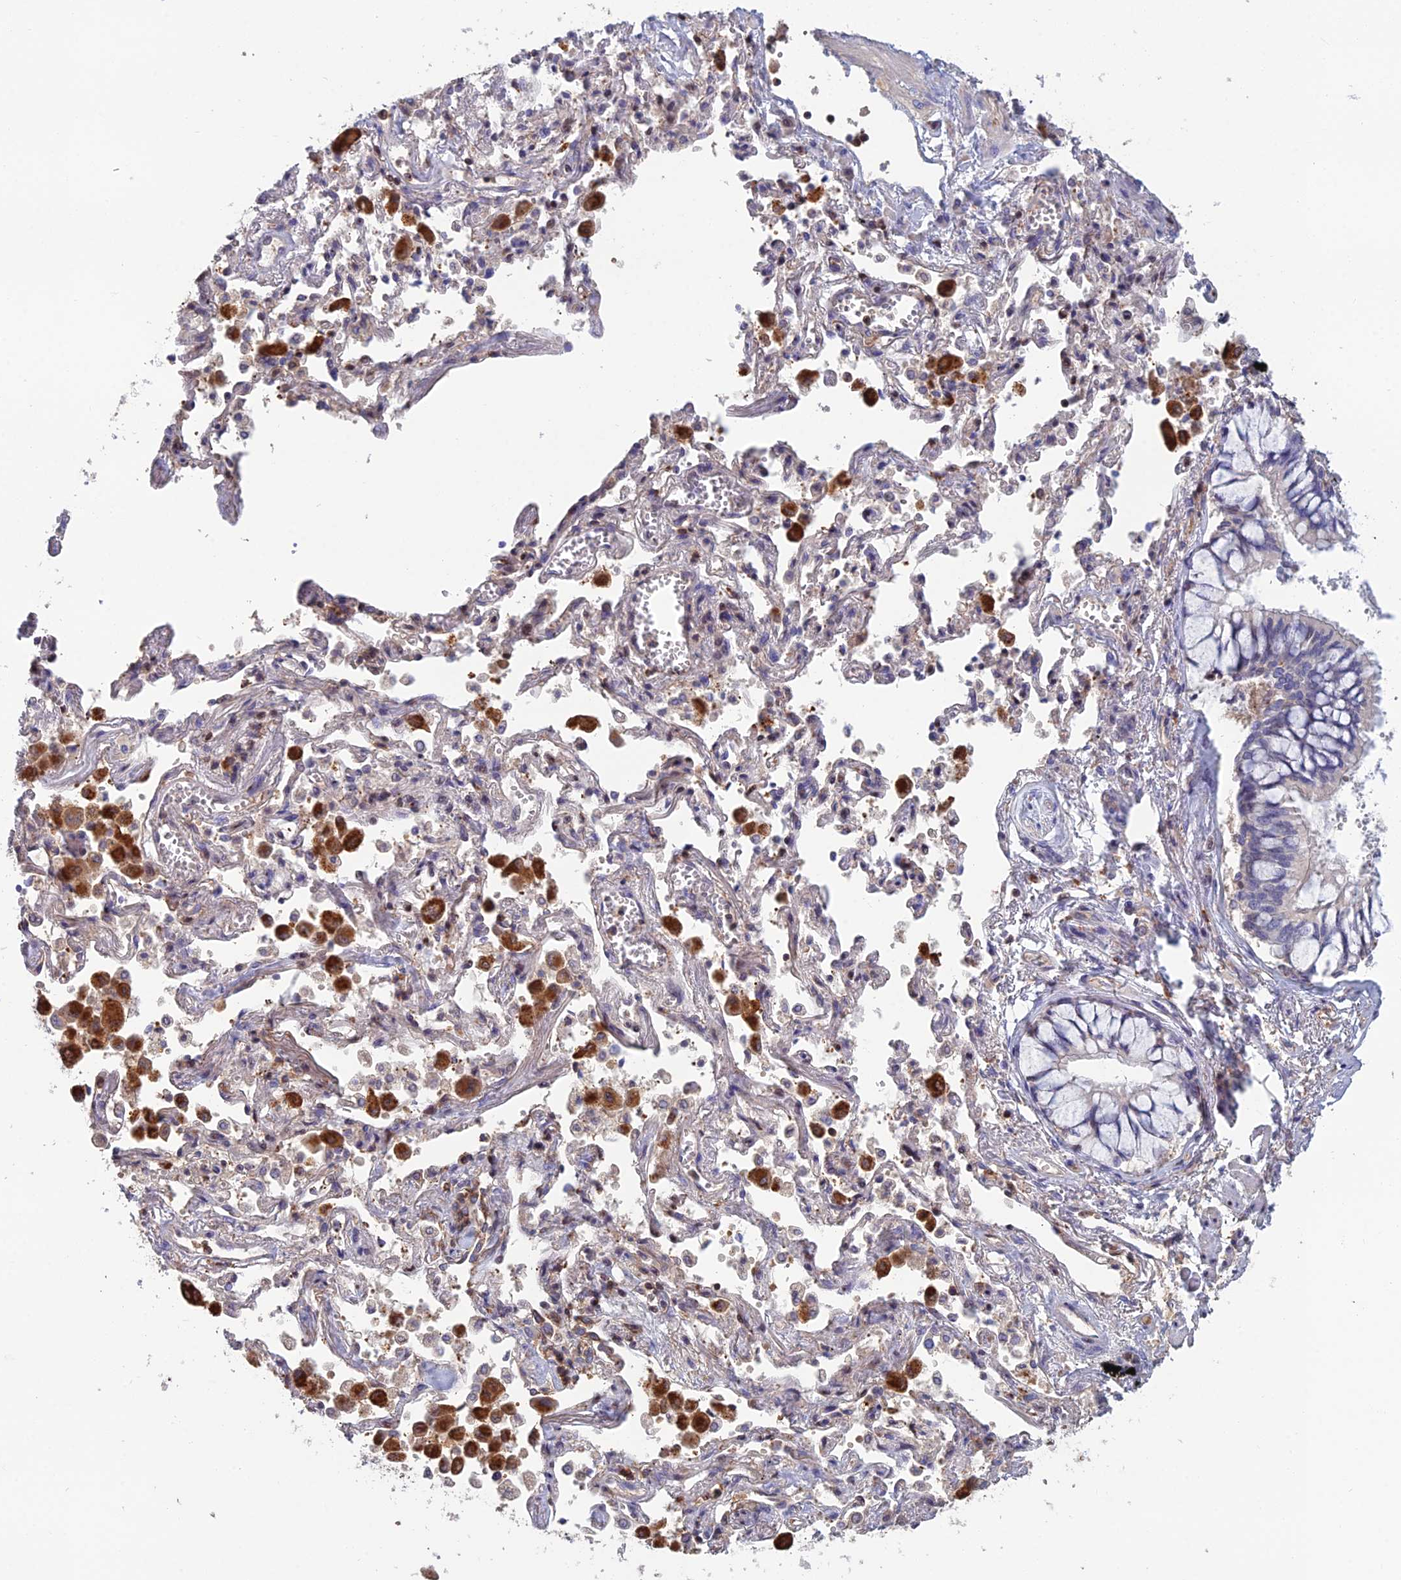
{"staining": {"intensity": "moderate", "quantity": "25%-75%", "location": "cytoplasmic/membranous"}, "tissue": "lung cancer", "cell_type": "Tumor cells", "image_type": "cancer", "snomed": [{"axis": "morphology", "description": "Adenocarcinoma, NOS"}, {"axis": "topography", "description": "Lung"}], "caption": "The image shows a brown stain indicating the presence of a protein in the cytoplasmic/membranous of tumor cells in adenocarcinoma (lung). (DAB IHC with brightfield microscopy, high magnification).", "gene": "C15orf62", "patient": {"sex": "male", "age": 67}}